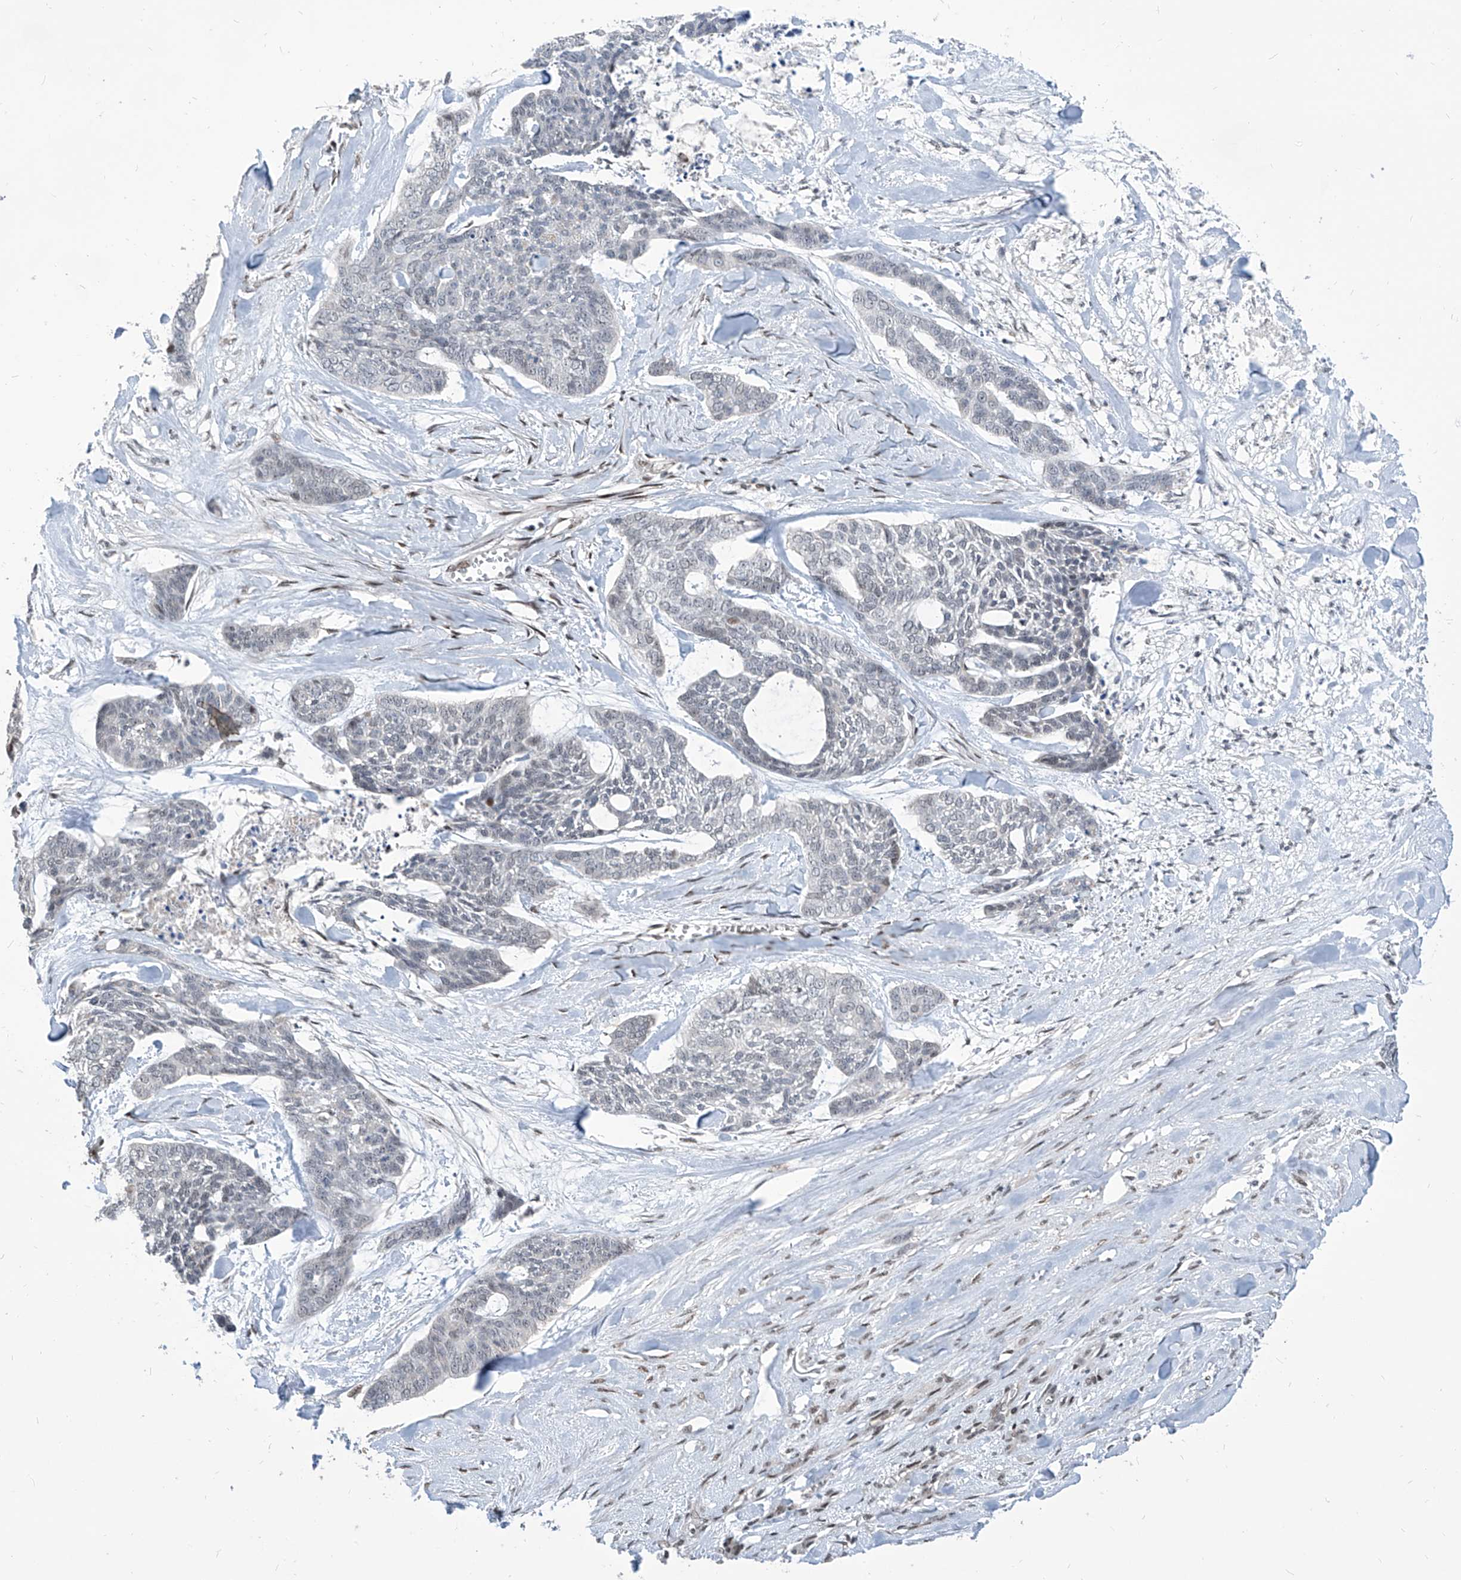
{"staining": {"intensity": "negative", "quantity": "none", "location": "none"}, "tissue": "skin cancer", "cell_type": "Tumor cells", "image_type": "cancer", "snomed": [{"axis": "morphology", "description": "Basal cell carcinoma"}, {"axis": "topography", "description": "Skin"}], "caption": "There is no significant staining in tumor cells of skin cancer (basal cell carcinoma).", "gene": "IRF2", "patient": {"sex": "female", "age": 64}}